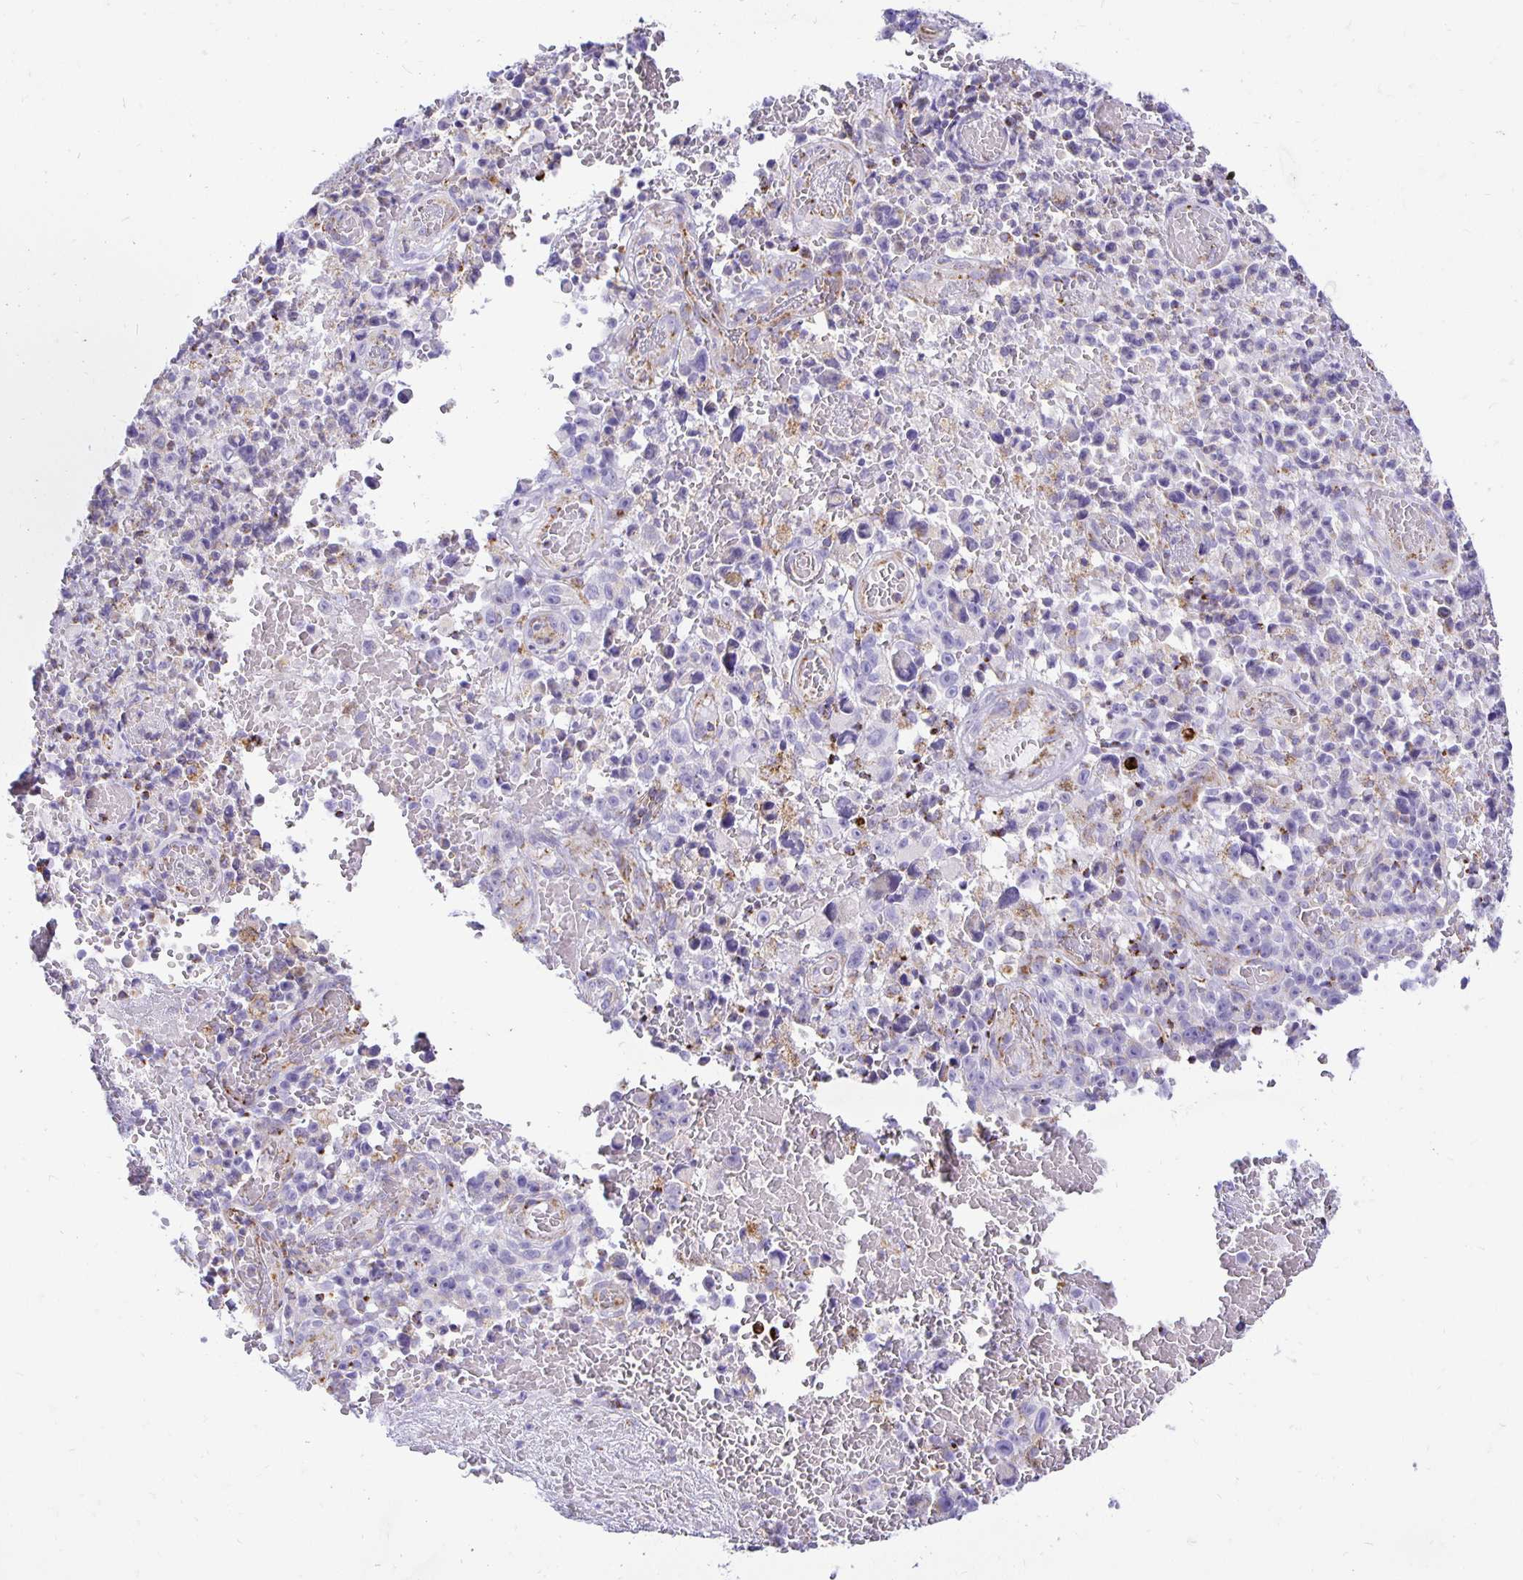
{"staining": {"intensity": "negative", "quantity": "none", "location": "none"}, "tissue": "melanoma", "cell_type": "Tumor cells", "image_type": "cancer", "snomed": [{"axis": "morphology", "description": "Malignant melanoma, NOS"}, {"axis": "topography", "description": "Skin"}], "caption": "The photomicrograph displays no staining of tumor cells in malignant melanoma. (DAB (3,3'-diaminobenzidine) immunohistochemistry (IHC) with hematoxylin counter stain).", "gene": "PLAAT2", "patient": {"sex": "female", "age": 82}}